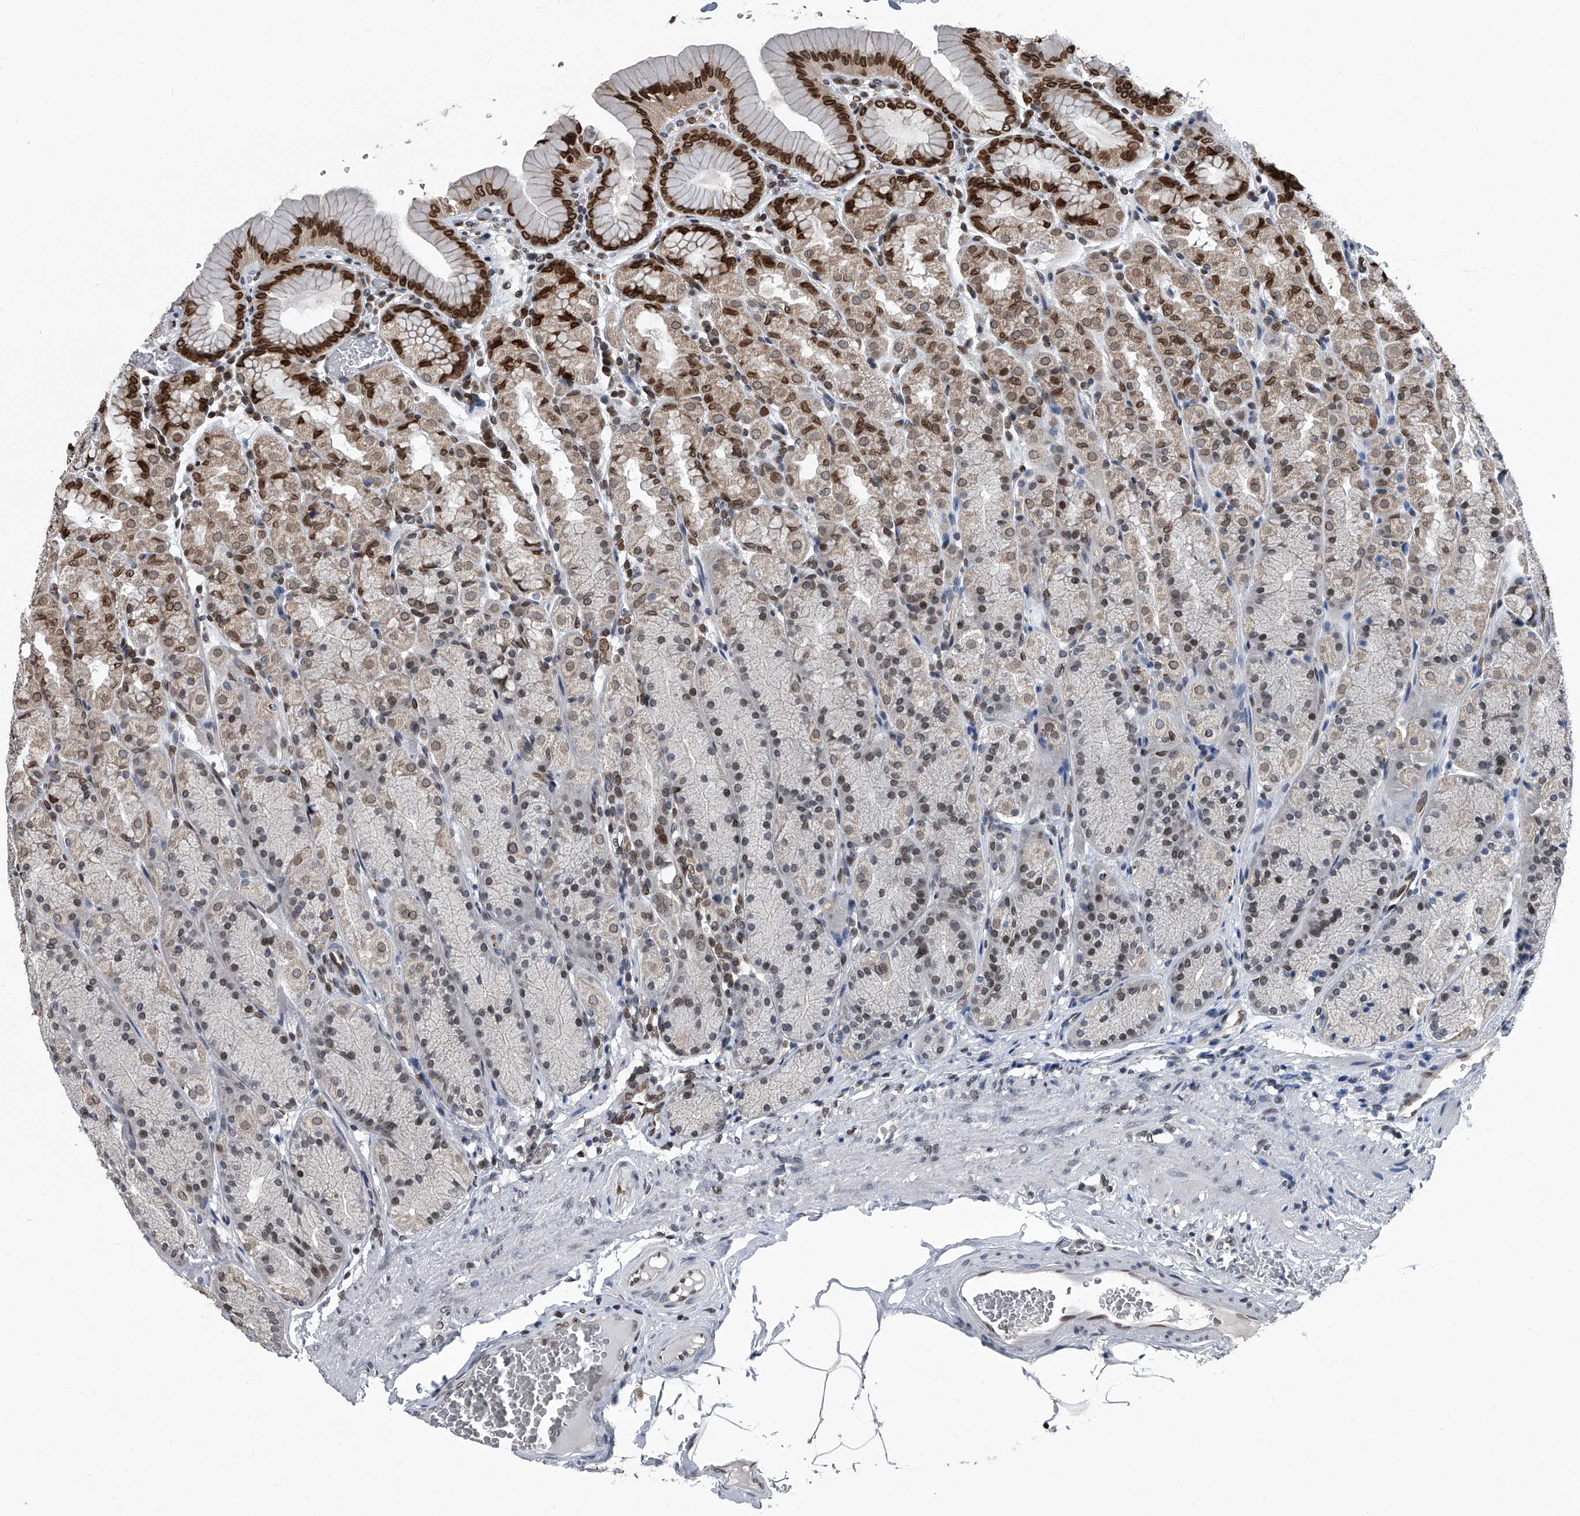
{"staining": {"intensity": "strong", "quantity": "25%-75%", "location": "cytoplasmic/membranous,nuclear"}, "tissue": "stomach", "cell_type": "Glandular cells", "image_type": "normal", "snomed": [{"axis": "morphology", "description": "Normal tissue, NOS"}, {"axis": "topography", "description": "Stomach"}], "caption": "Immunohistochemistry image of normal human stomach stained for a protein (brown), which exhibits high levels of strong cytoplasmic/membranous,nuclear expression in about 25%-75% of glandular cells.", "gene": "PHF20", "patient": {"sex": "male", "age": 42}}